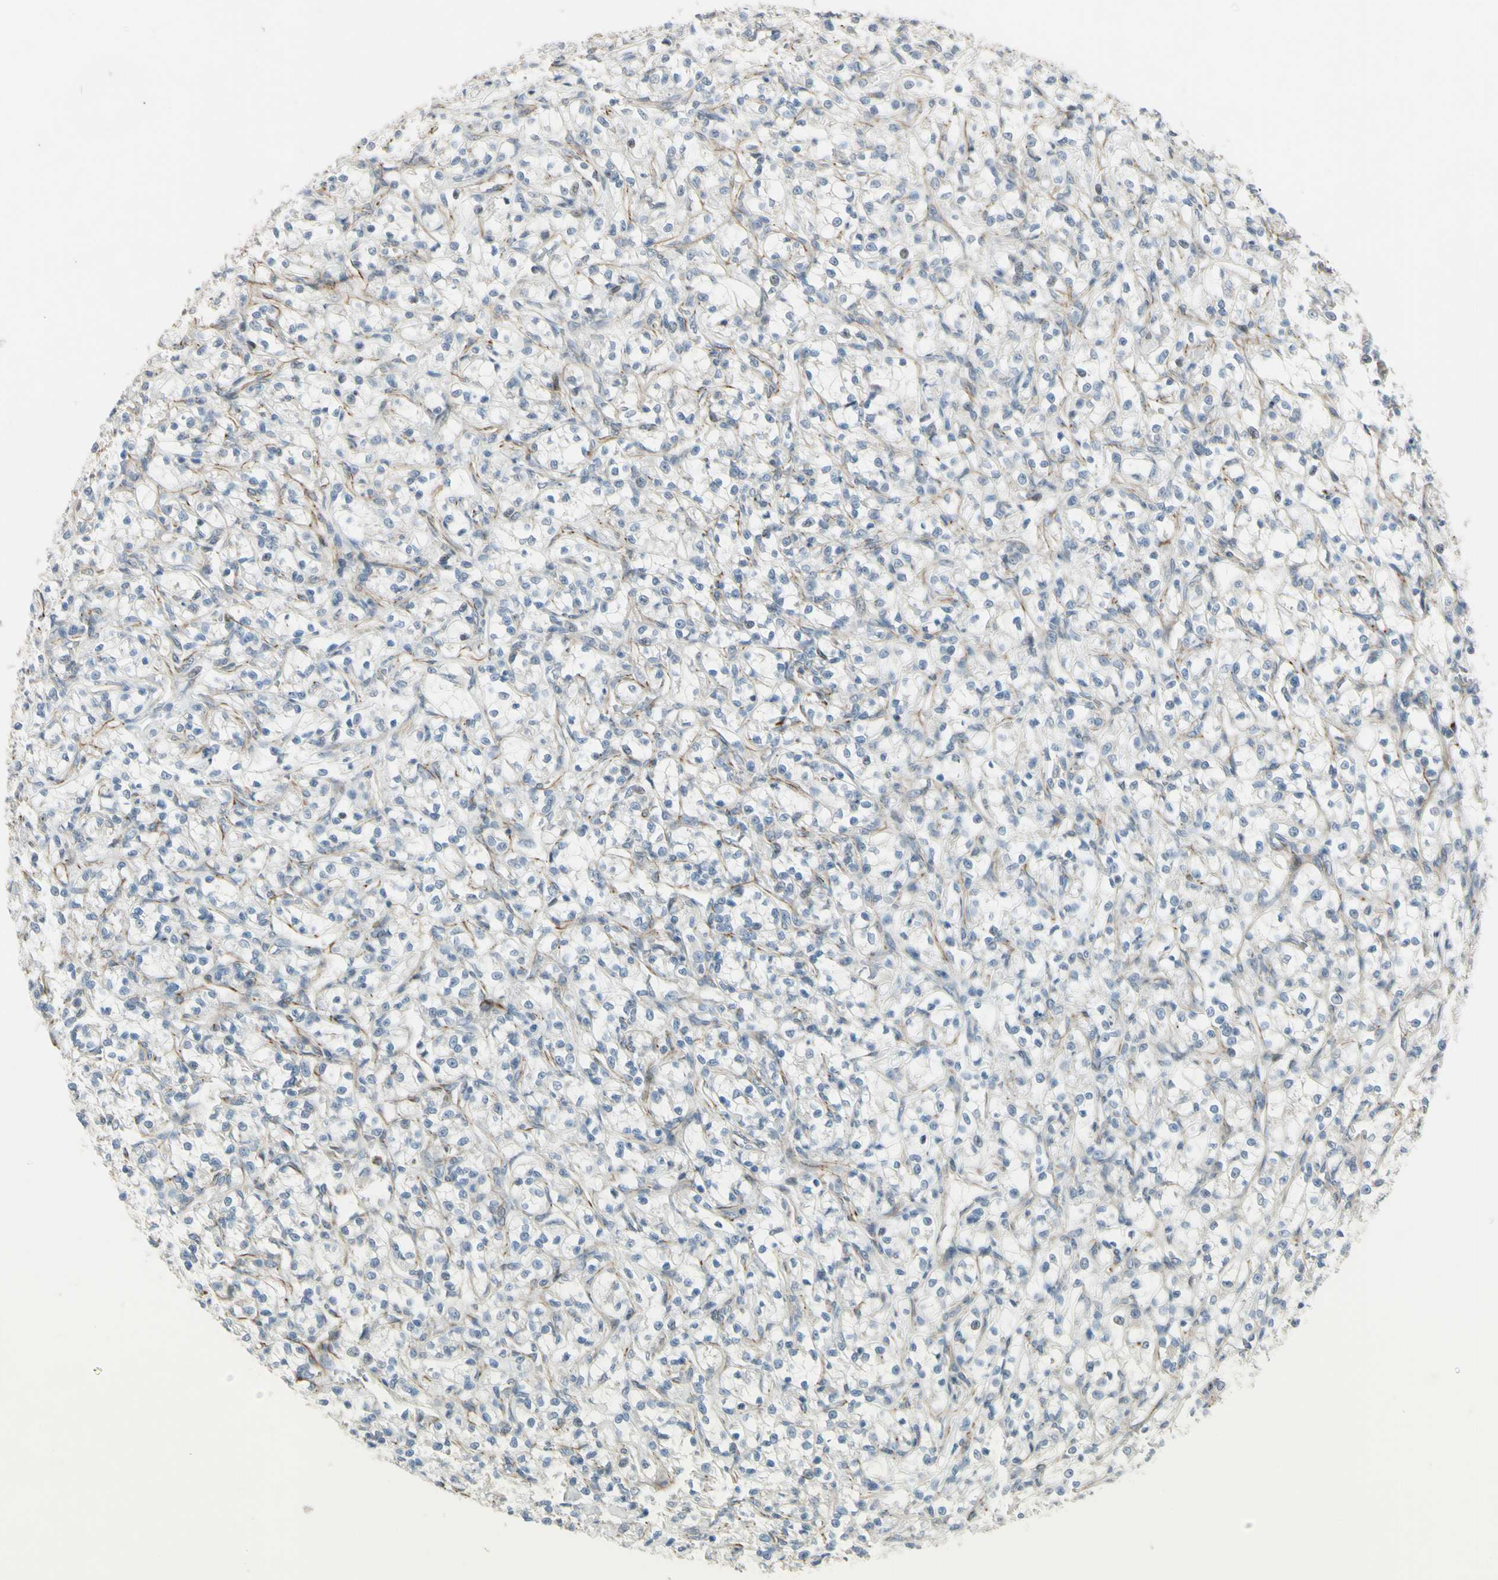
{"staining": {"intensity": "negative", "quantity": "none", "location": "none"}, "tissue": "renal cancer", "cell_type": "Tumor cells", "image_type": "cancer", "snomed": [{"axis": "morphology", "description": "Adenocarcinoma, NOS"}, {"axis": "topography", "description": "Kidney"}], "caption": "Immunohistochemistry (IHC) micrograph of neoplastic tissue: human adenocarcinoma (renal) stained with DAB (3,3'-diaminobenzidine) demonstrates no significant protein staining in tumor cells.", "gene": "NDFIP1", "patient": {"sex": "female", "age": 69}}